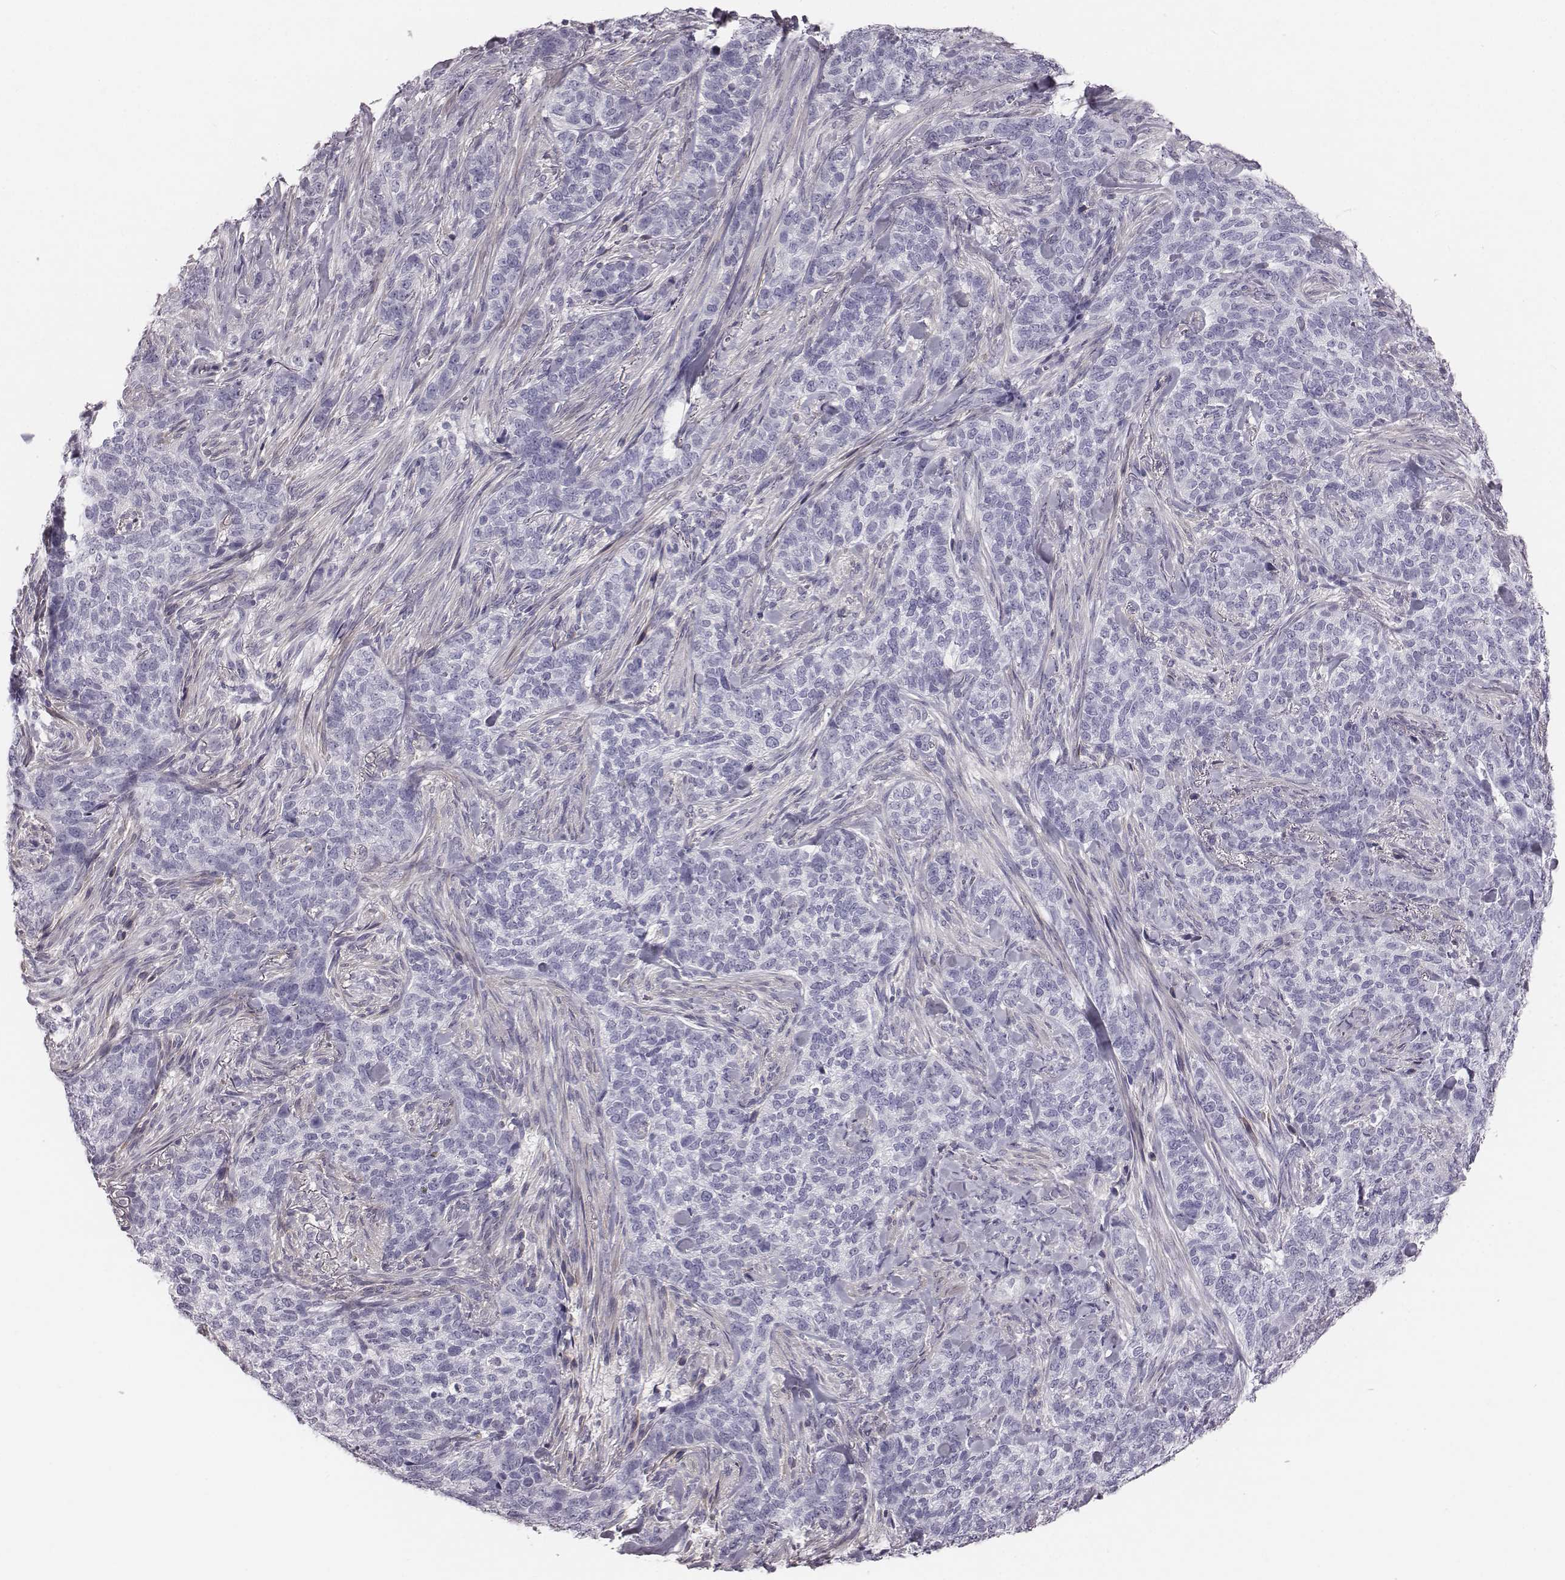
{"staining": {"intensity": "negative", "quantity": "none", "location": "none"}, "tissue": "skin cancer", "cell_type": "Tumor cells", "image_type": "cancer", "snomed": [{"axis": "morphology", "description": "Basal cell carcinoma"}, {"axis": "topography", "description": "Skin"}], "caption": "Skin basal cell carcinoma stained for a protein using IHC reveals no staining tumor cells.", "gene": "CRISP1", "patient": {"sex": "female", "age": 69}}